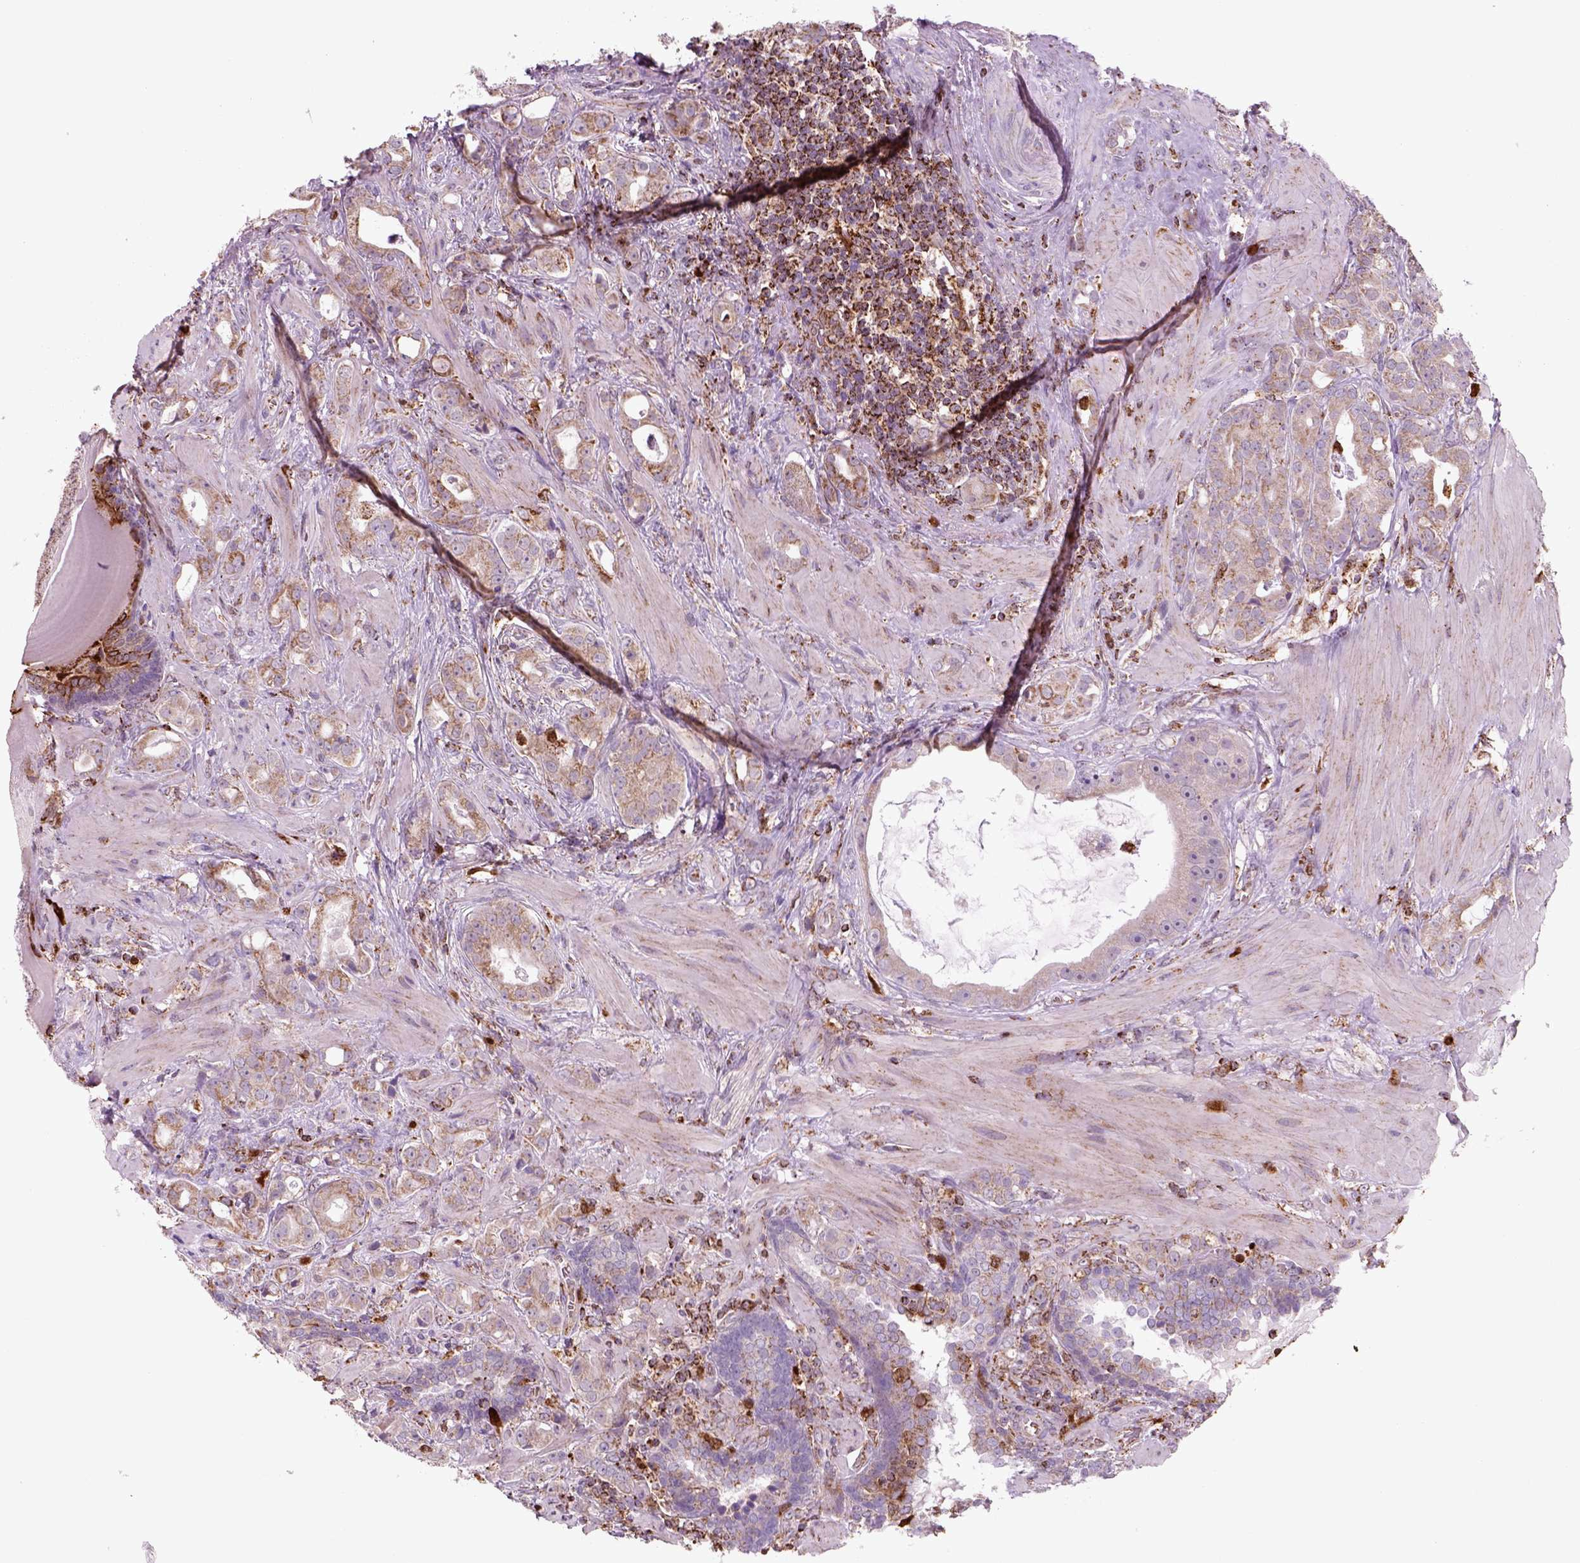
{"staining": {"intensity": "weak", "quantity": ">75%", "location": "cytoplasmic/membranous"}, "tissue": "prostate cancer", "cell_type": "Tumor cells", "image_type": "cancer", "snomed": [{"axis": "morphology", "description": "Adenocarcinoma, NOS"}, {"axis": "topography", "description": "Prostate"}], "caption": "The immunohistochemical stain highlights weak cytoplasmic/membranous expression in tumor cells of prostate adenocarcinoma tissue.", "gene": "NUDT16L1", "patient": {"sex": "male", "age": 57}}